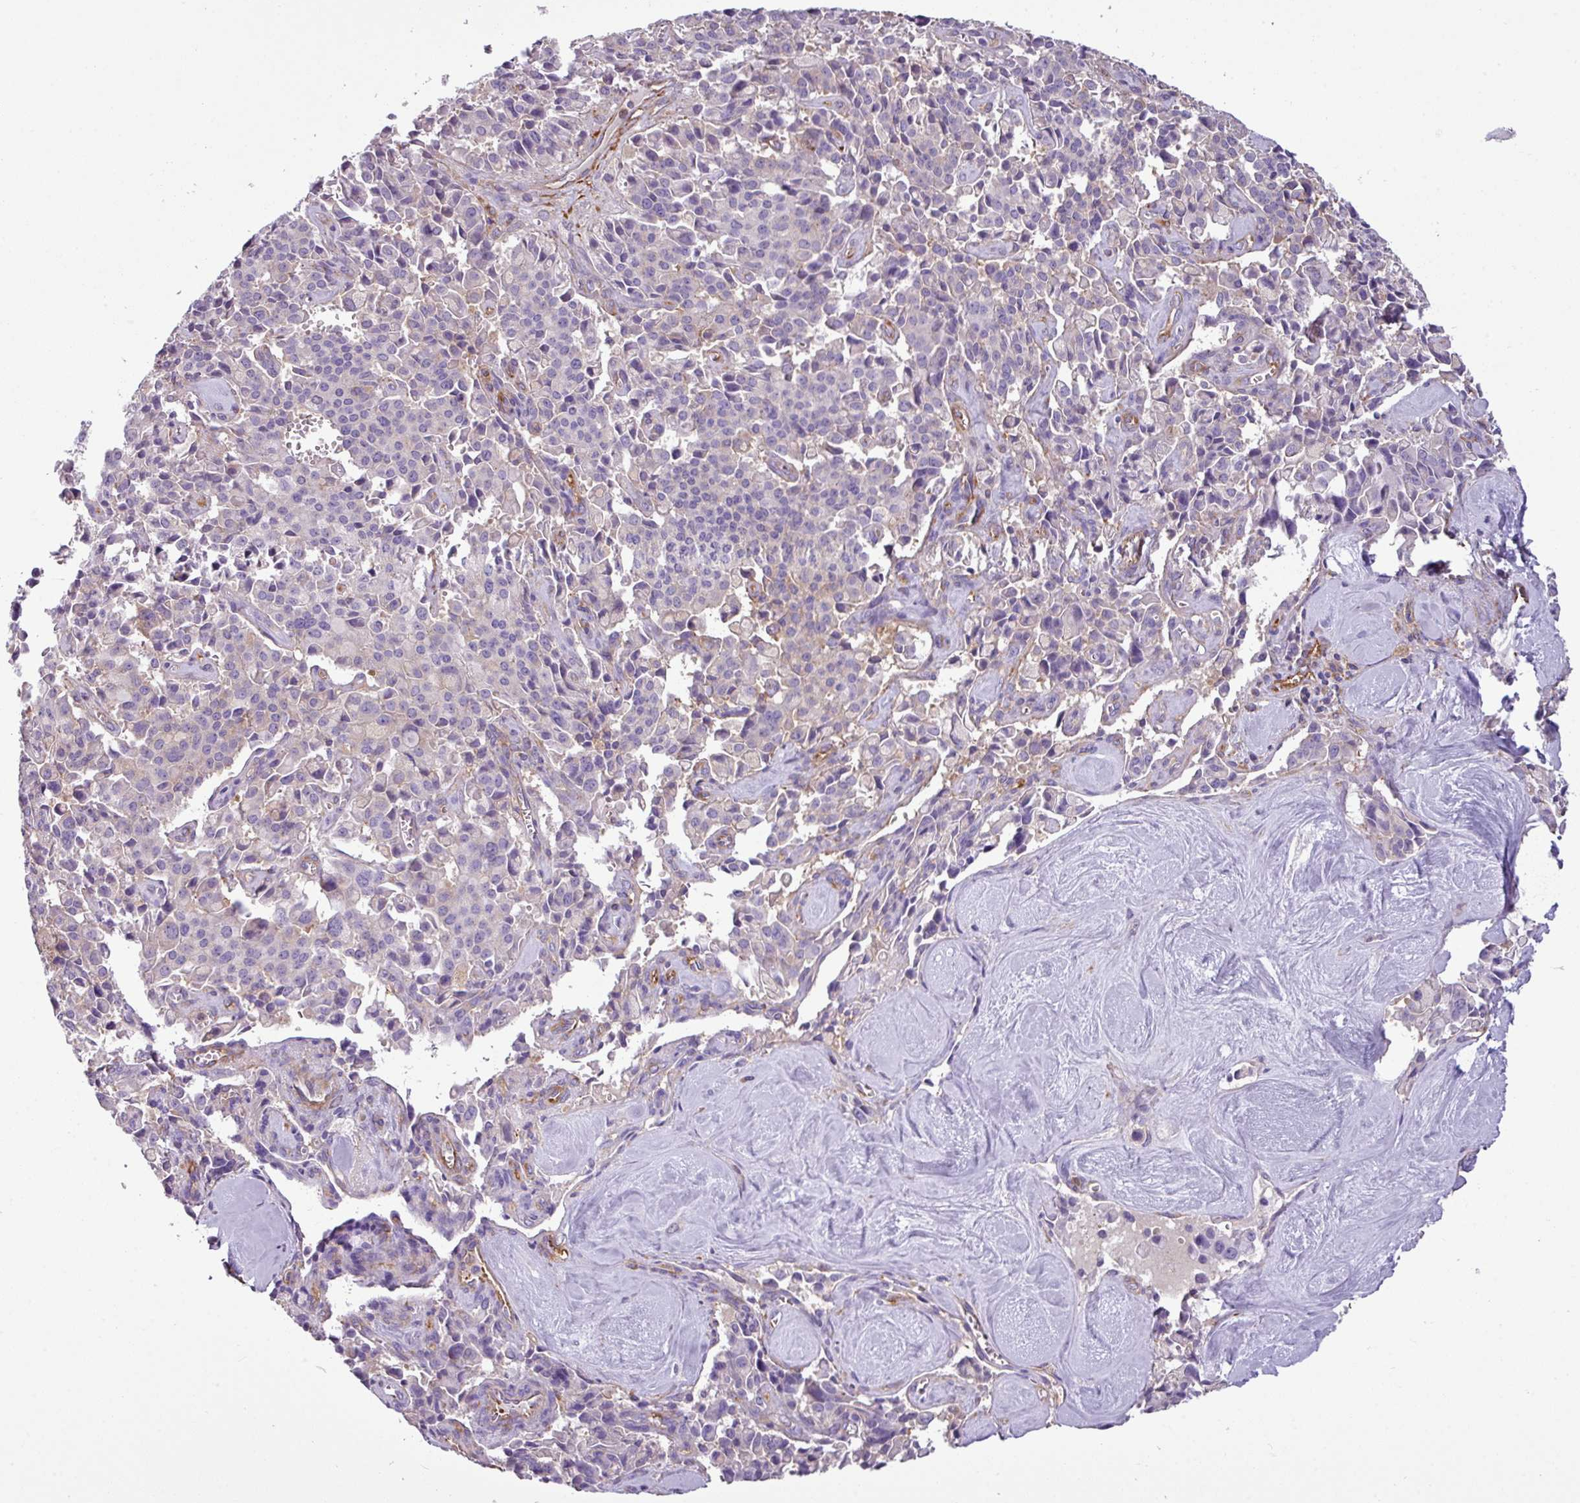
{"staining": {"intensity": "negative", "quantity": "none", "location": "none"}, "tissue": "pancreatic cancer", "cell_type": "Tumor cells", "image_type": "cancer", "snomed": [{"axis": "morphology", "description": "Adenocarcinoma, NOS"}, {"axis": "topography", "description": "Pancreas"}], "caption": "Immunohistochemical staining of human adenocarcinoma (pancreatic) demonstrates no significant staining in tumor cells.", "gene": "XNDC1N", "patient": {"sex": "male", "age": 65}}